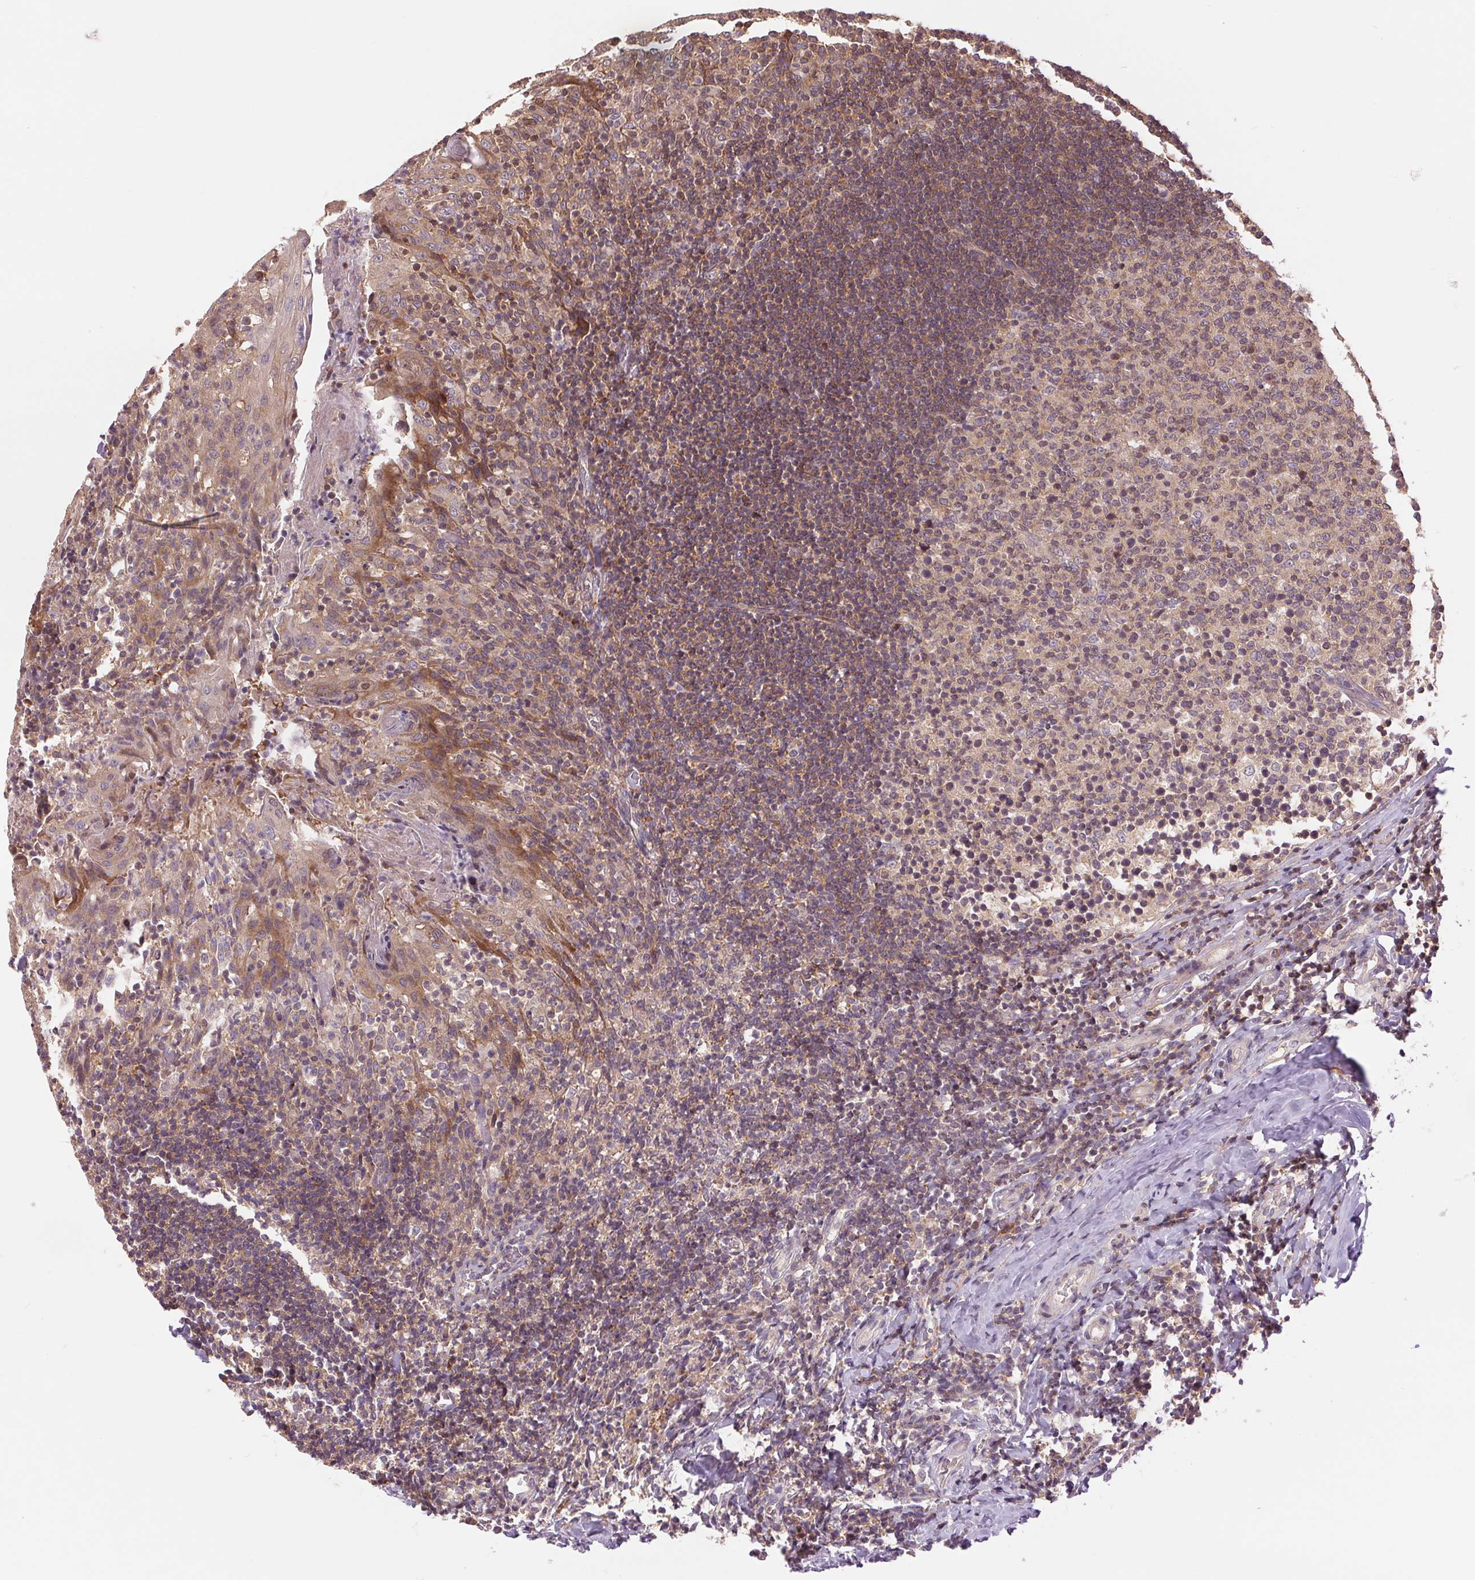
{"staining": {"intensity": "weak", "quantity": "25%-75%", "location": "cytoplasmic/membranous,nuclear"}, "tissue": "tonsil", "cell_type": "Germinal center cells", "image_type": "normal", "snomed": [{"axis": "morphology", "description": "Normal tissue, NOS"}, {"axis": "topography", "description": "Tonsil"}], "caption": "This is a micrograph of immunohistochemistry (IHC) staining of normal tonsil, which shows weak staining in the cytoplasmic/membranous,nuclear of germinal center cells.", "gene": "BTF3L4", "patient": {"sex": "female", "age": 10}}